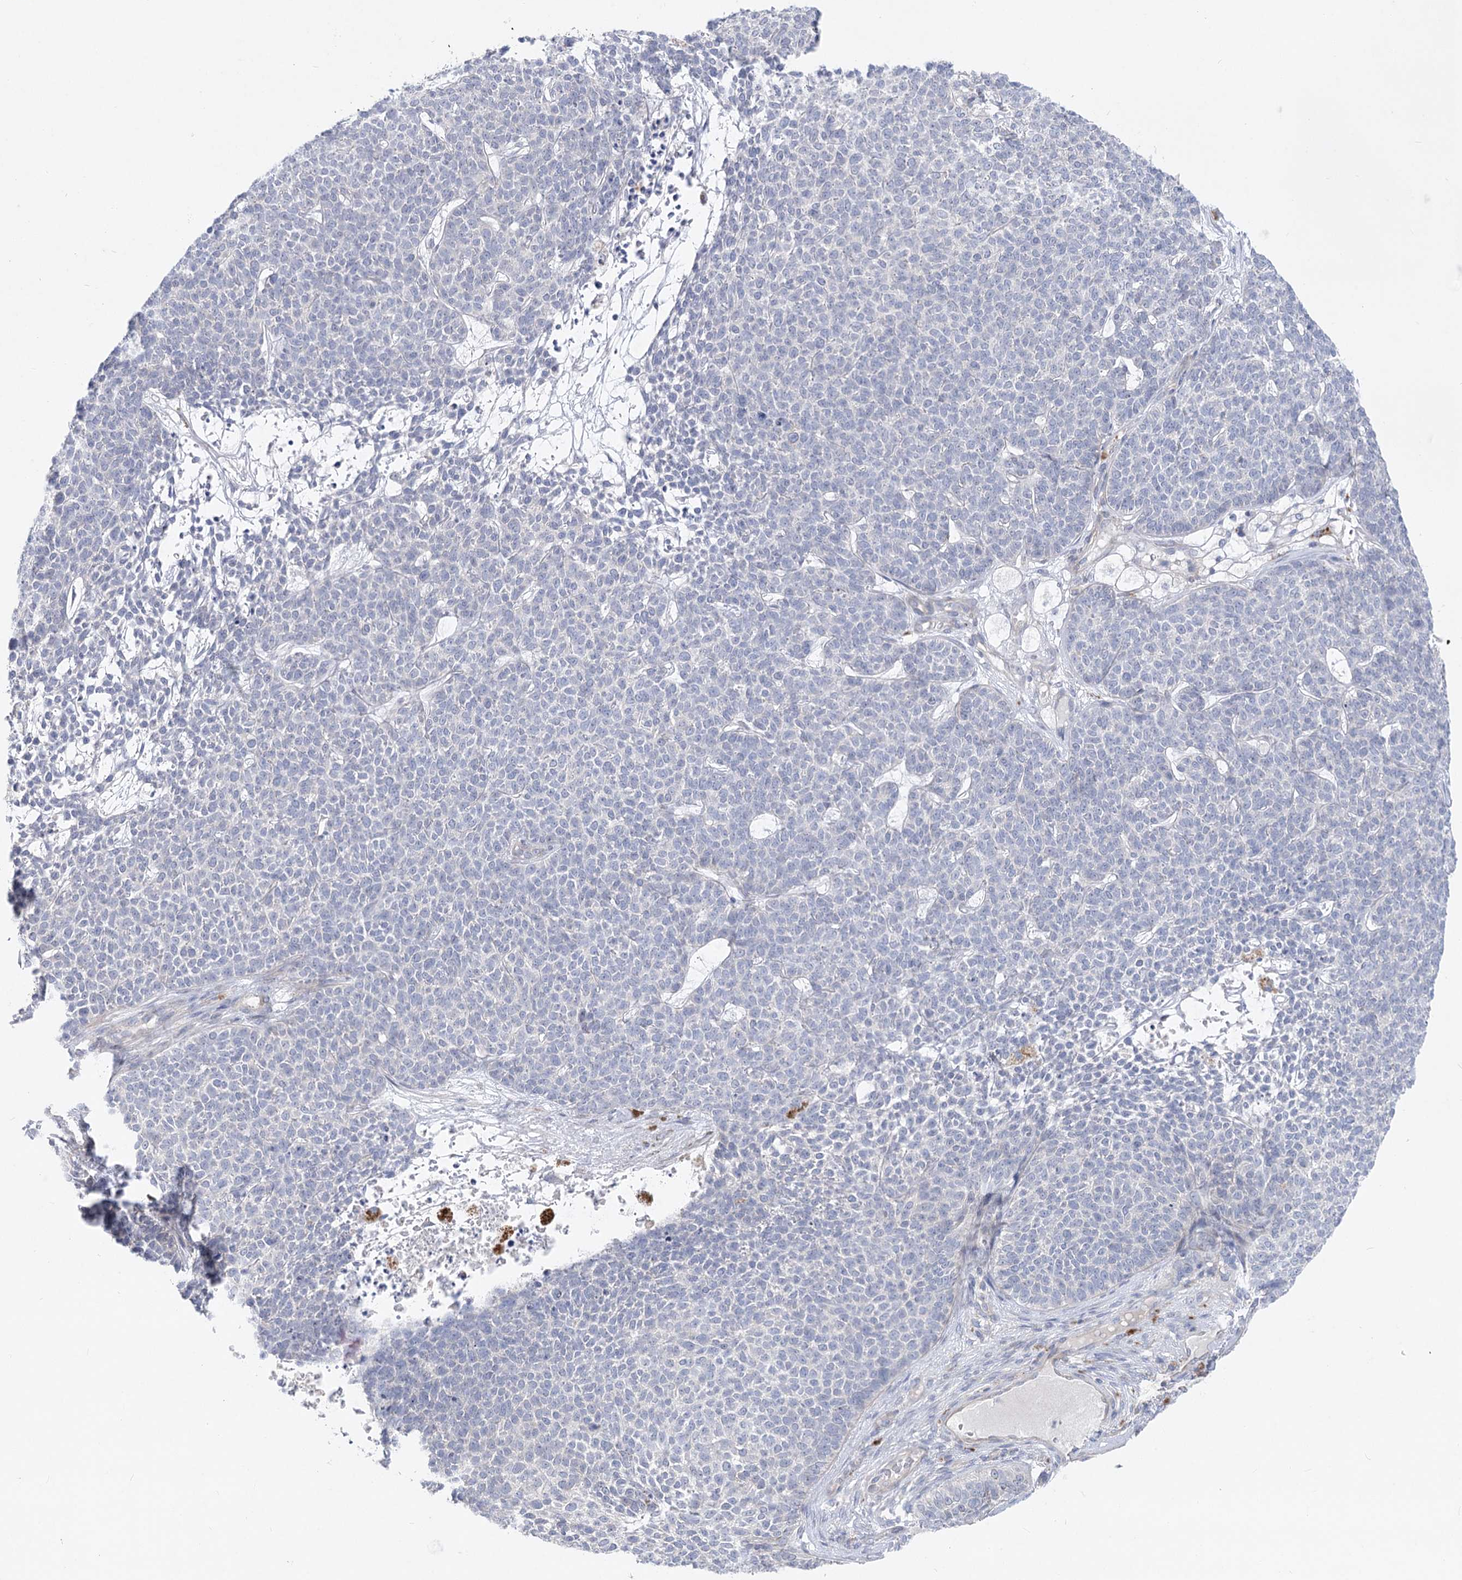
{"staining": {"intensity": "negative", "quantity": "none", "location": "none"}, "tissue": "skin cancer", "cell_type": "Tumor cells", "image_type": "cancer", "snomed": [{"axis": "morphology", "description": "Basal cell carcinoma"}, {"axis": "topography", "description": "Skin"}], "caption": "Histopathology image shows no protein positivity in tumor cells of basal cell carcinoma (skin) tissue.", "gene": "SCN11A", "patient": {"sex": "female", "age": 84}}